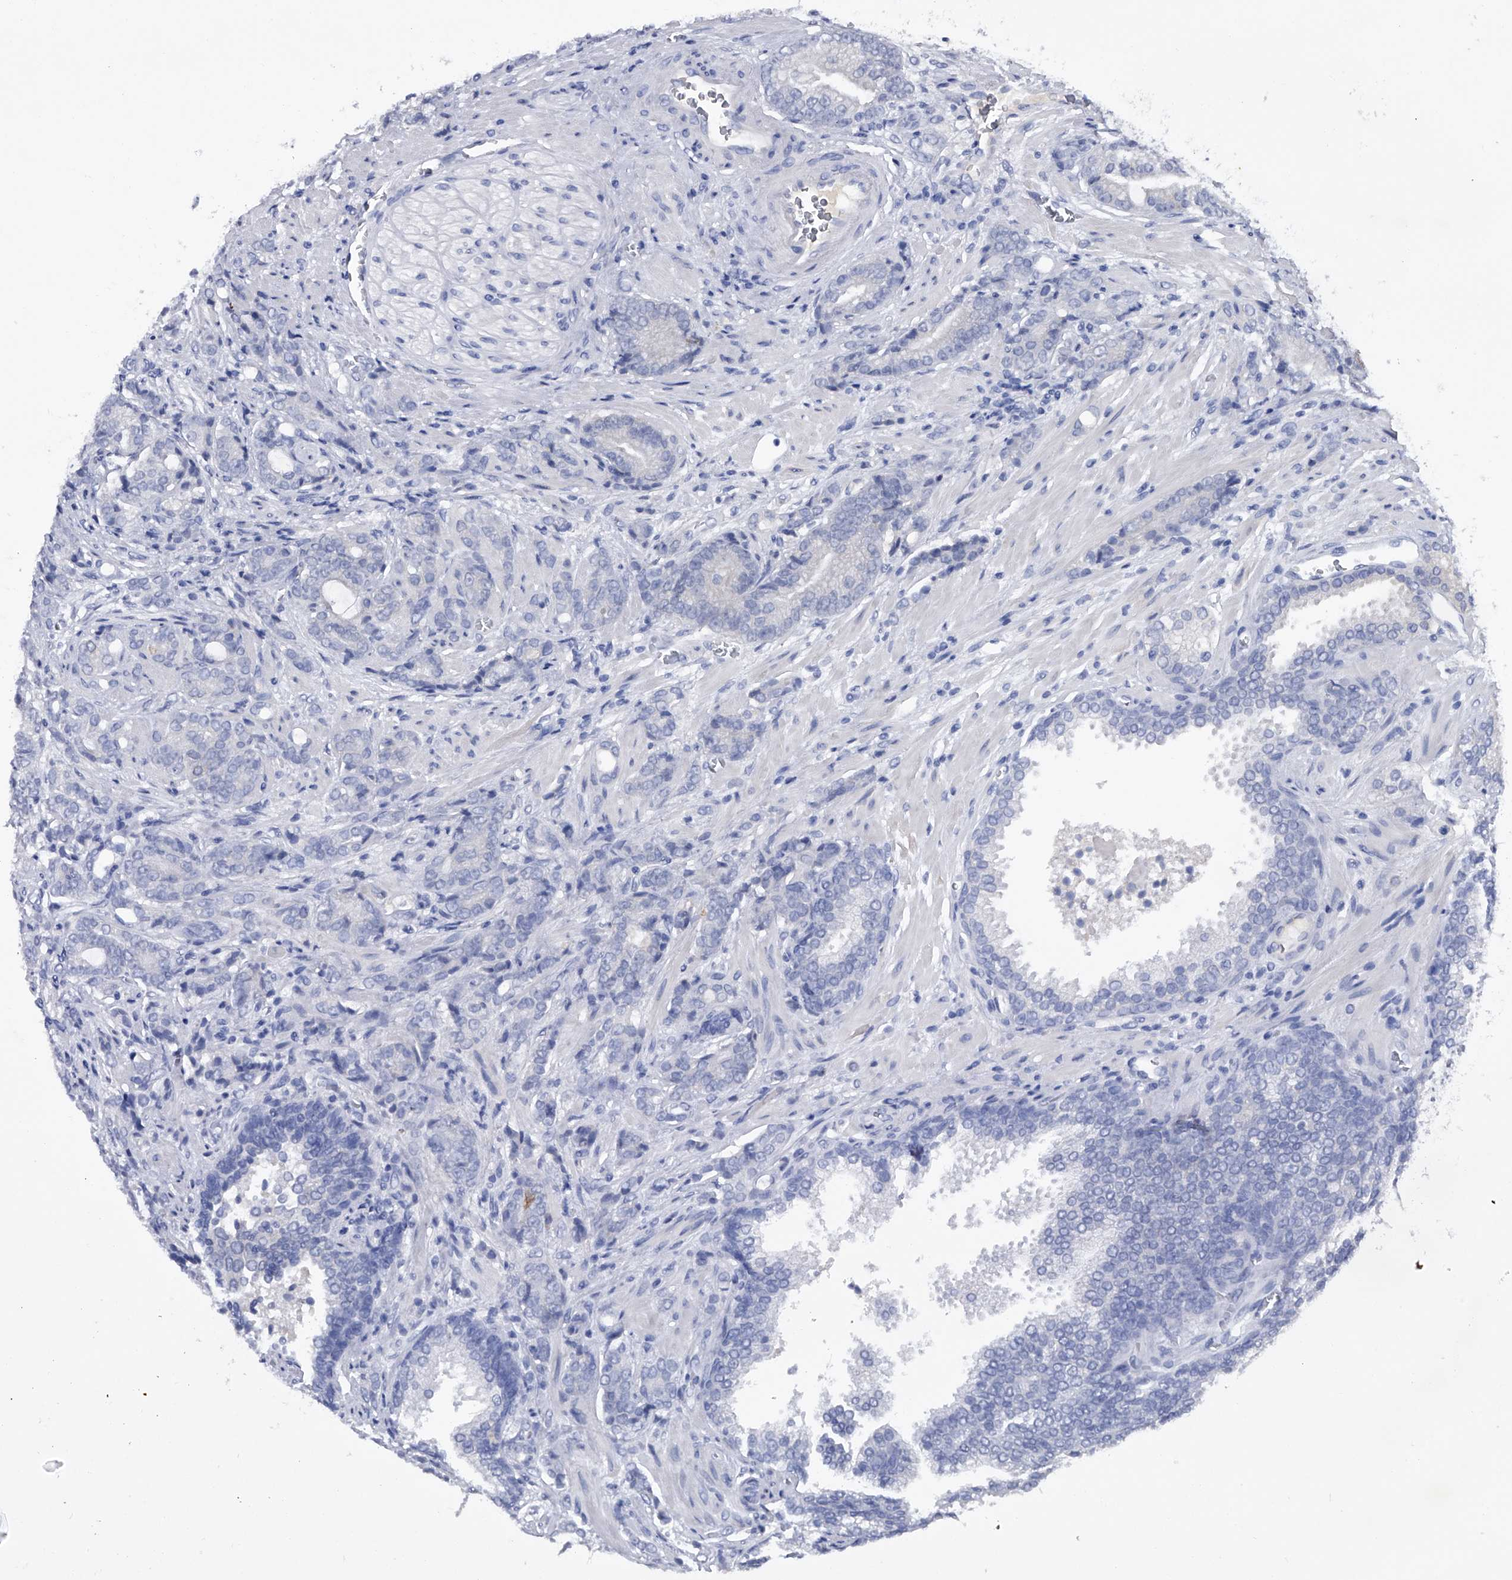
{"staining": {"intensity": "negative", "quantity": "none", "location": "none"}, "tissue": "prostate cancer", "cell_type": "Tumor cells", "image_type": "cancer", "snomed": [{"axis": "morphology", "description": "Adenocarcinoma, High grade"}, {"axis": "topography", "description": "Prostate"}], "caption": "The micrograph displays no significant expression in tumor cells of prostate cancer.", "gene": "ASNS", "patient": {"sex": "male", "age": 57}}